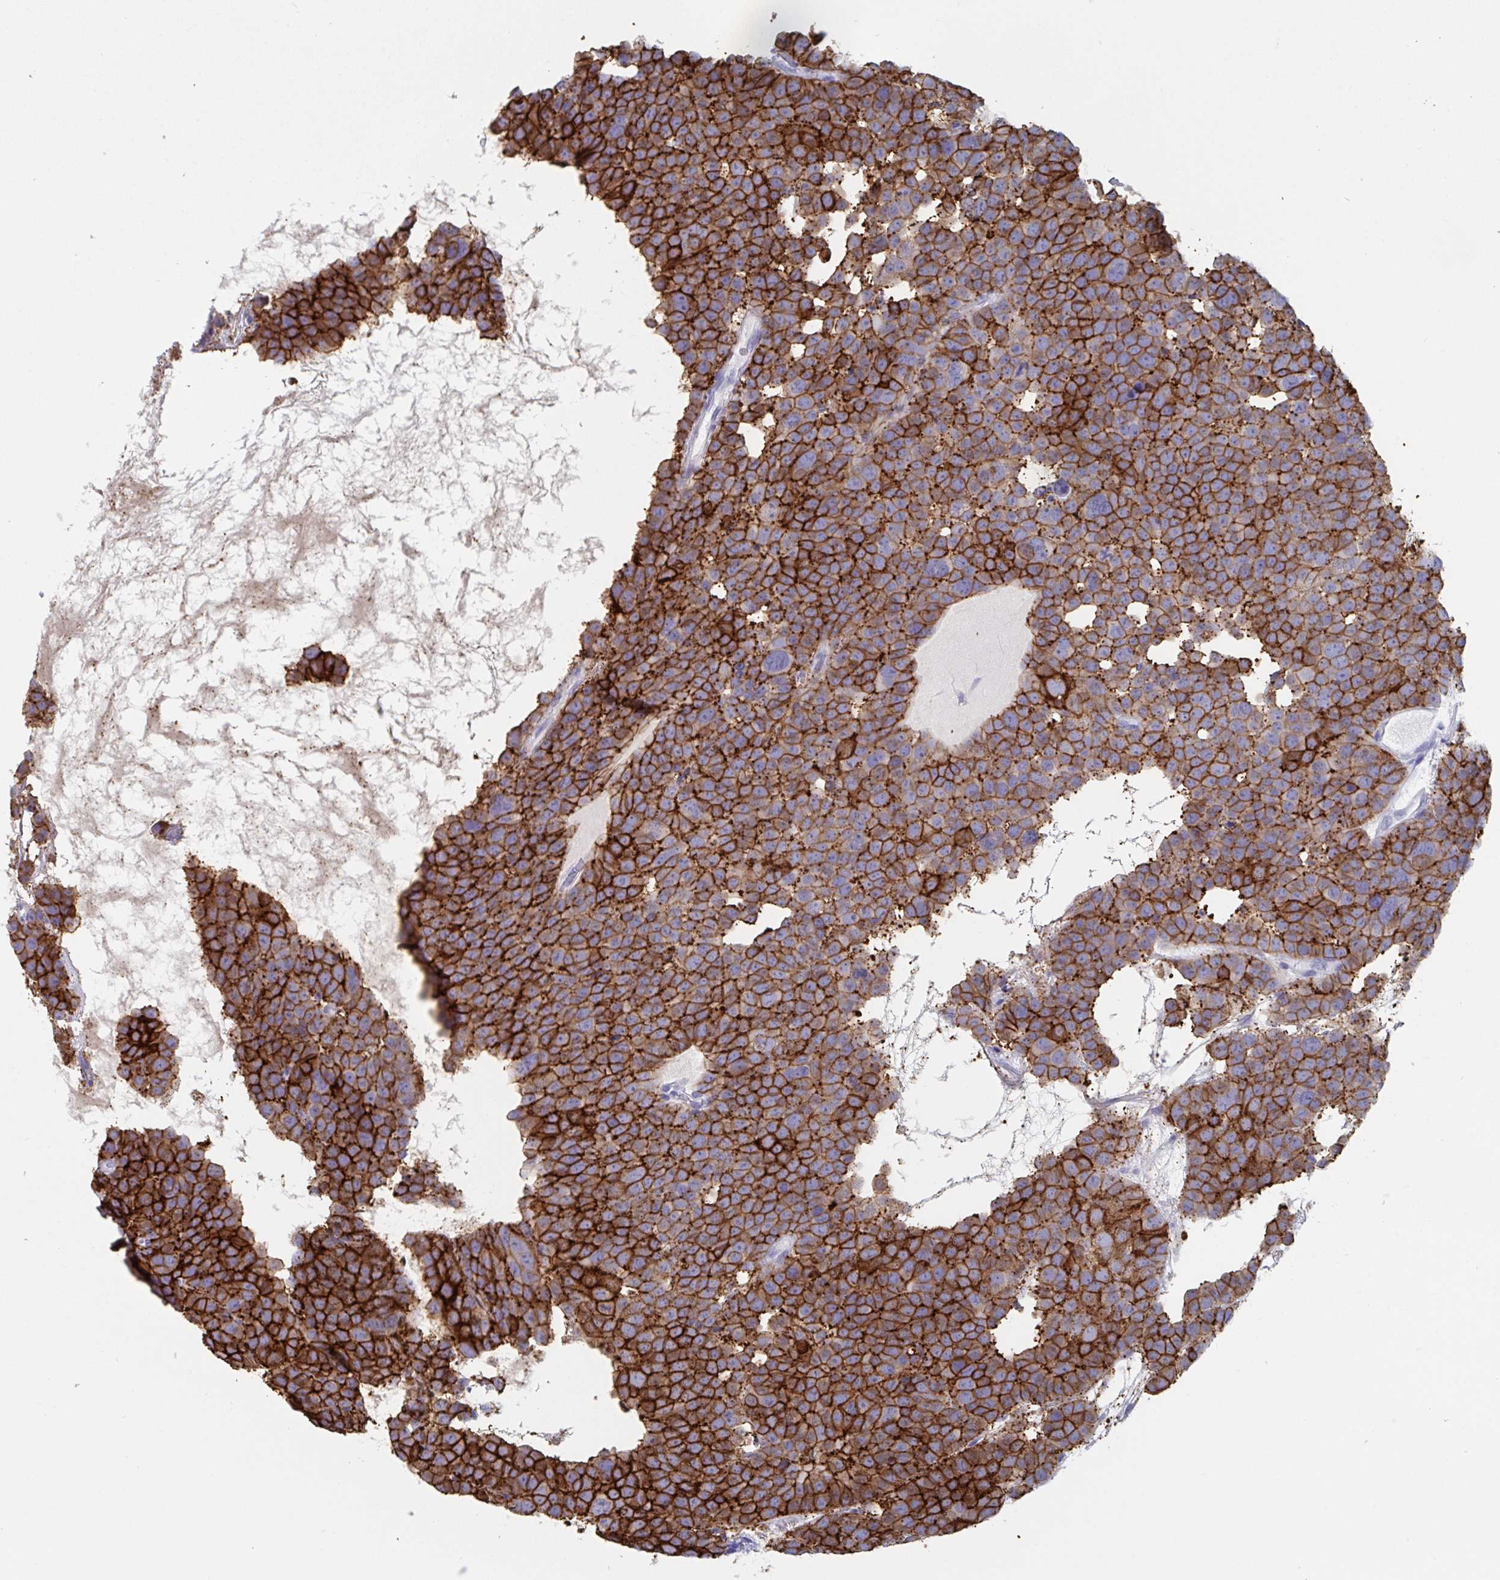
{"staining": {"intensity": "strong", "quantity": ">75%", "location": "cytoplasmic/membranous"}, "tissue": "testis cancer", "cell_type": "Tumor cells", "image_type": "cancer", "snomed": [{"axis": "morphology", "description": "Seminoma, NOS"}, {"axis": "topography", "description": "Testis"}], "caption": "Protein expression analysis of human seminoma (testis) reveals strong cytoplasmic/membranous staining in about >75% of tumor cells.", "gene": "DPEP3", "patient": {"sex": "male", "age": 71}}